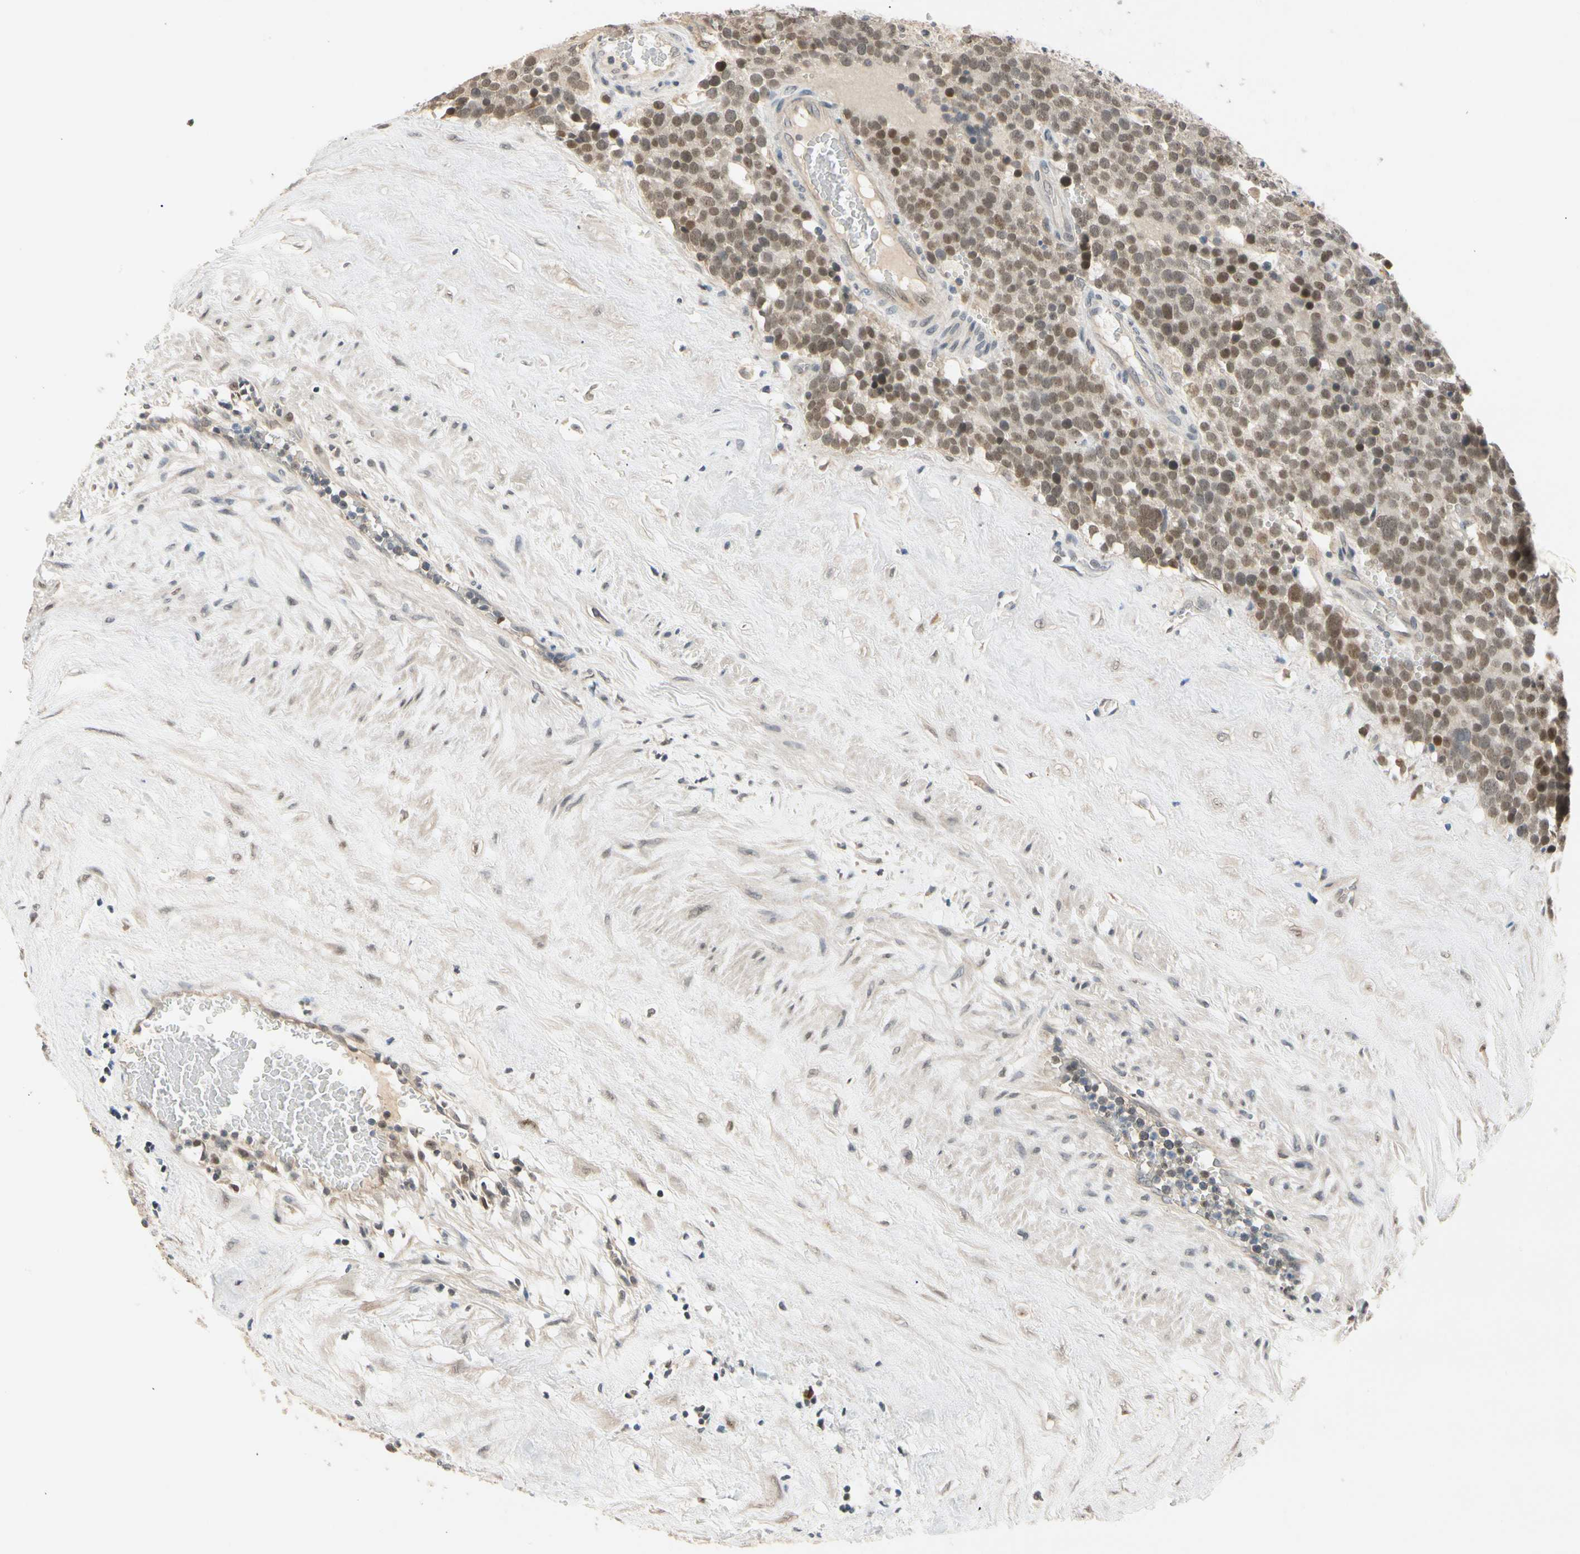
{"staining": {"intensity": "moderate", "quantity": ">75%", "location": "cytoplasmic/membranous,nuclear"}, "tissue": "testis cancer", "cell_type": "Tumor cells", "image_type": "cancer", "snomed": [{"axis": "morphology", "description": "Seminoma, NOS"}, {"axis": "topography", "description": "Testis"}], "caption": "Immunohistochemical staining of testis cancer (seminoma) demonstrates moderate cytoplasmic/membranous and nuclear protein expression in approximately >75% of tumor cells. The protein is stained brown, and the nuclei are stained in blue (DAB (3,3'-diaminobenzidine) IHC with brightfield microscopy, high magnification).", "gene": "RIOX2", "patient": {"sex": "male", "age": 71}}